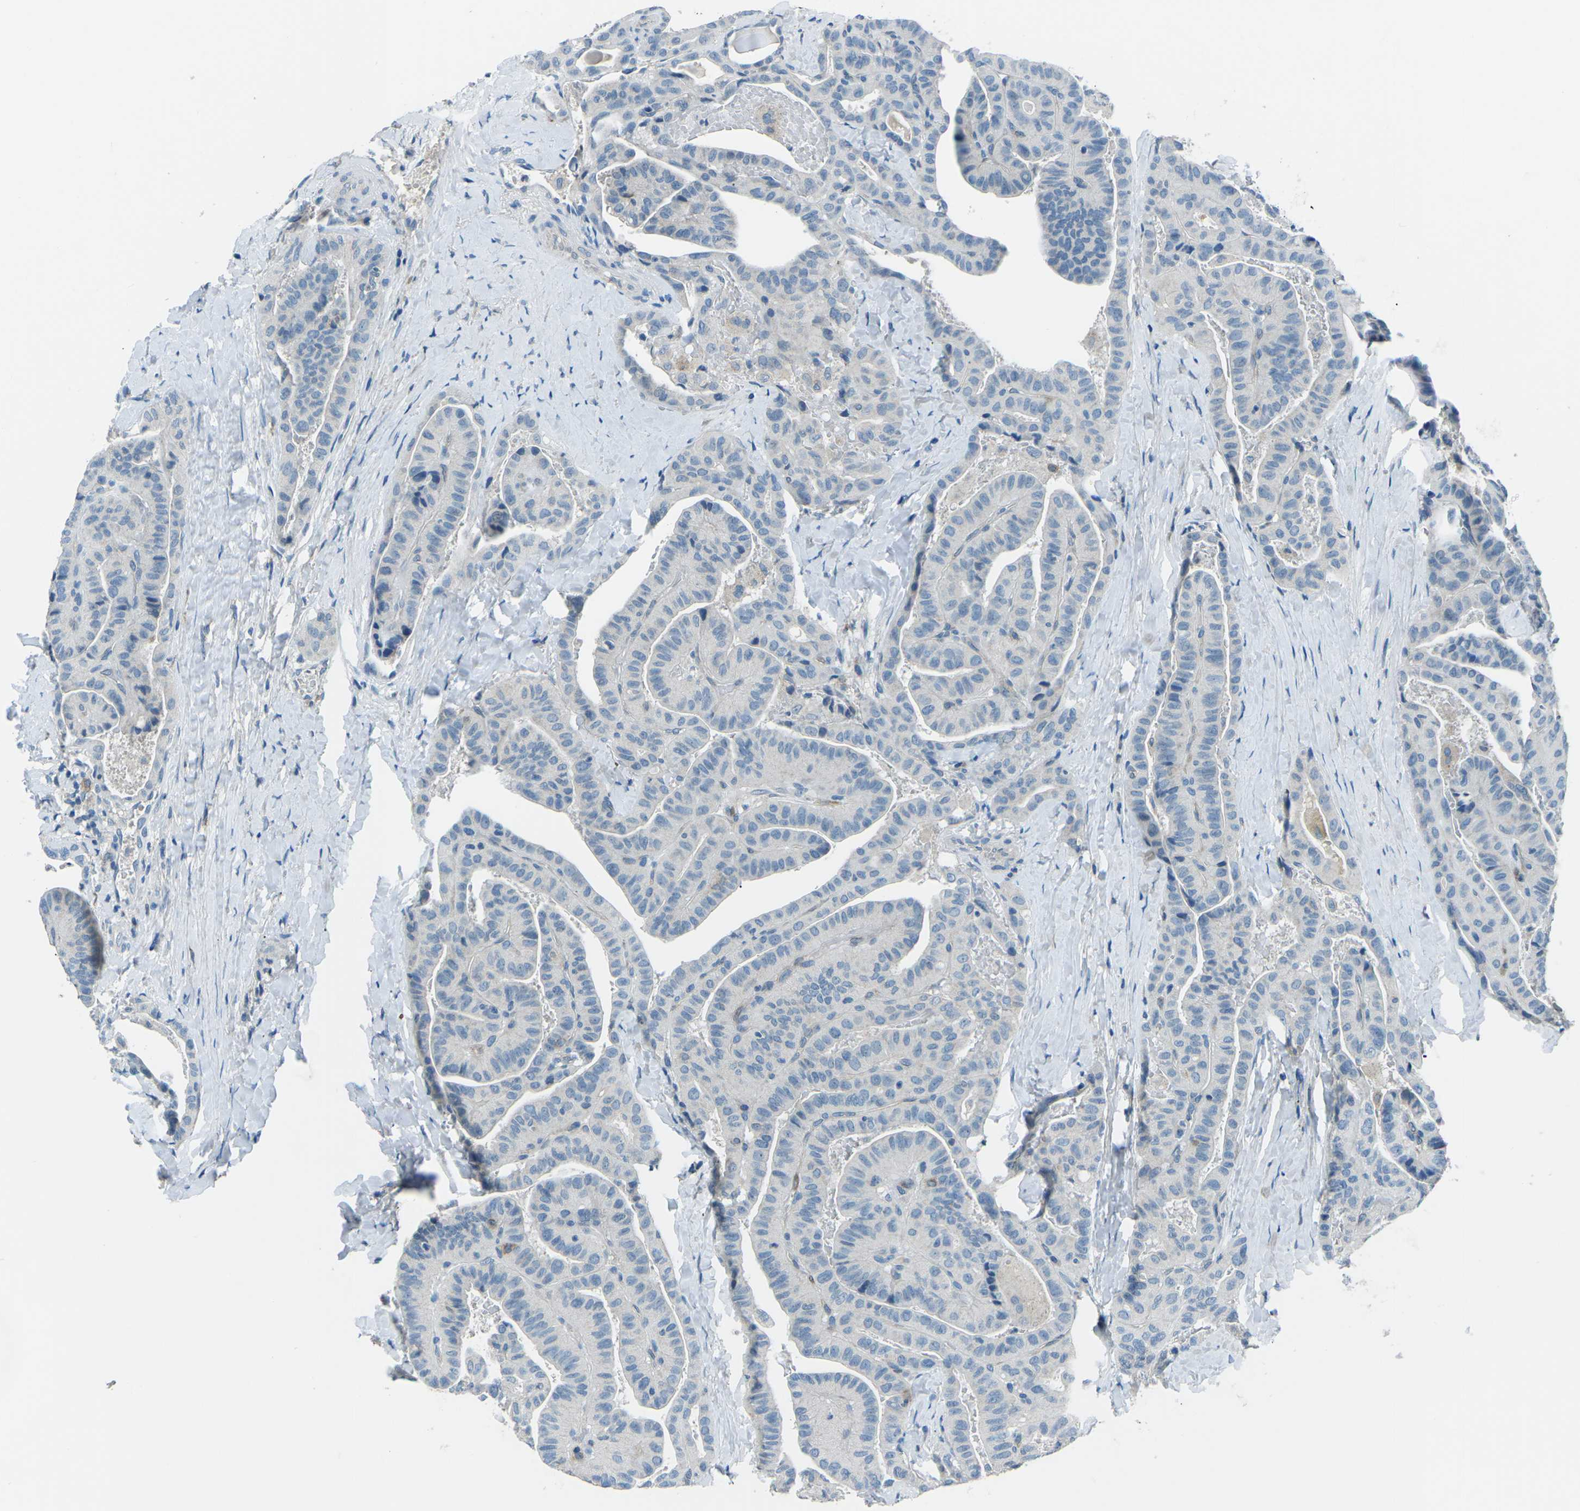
{"staining": {"intensity": "negative", "quantity": "none", "location": "none"}, "tissue": "thyroid cancer", "cell_type": "Tumor cells", "image_type": "cancer", "snomed": [{"axis": "morphology", "description": "Papillary adenocarcinoma, NOS"}, {"axis": "topography", "description": "Thyroid gland"}], "caption": "The micrograph demonstrates no significant staining in tumor cells of thyroid cancer.", "gene": "CD1D", "patient": {"sex": "male", "age": 77}}